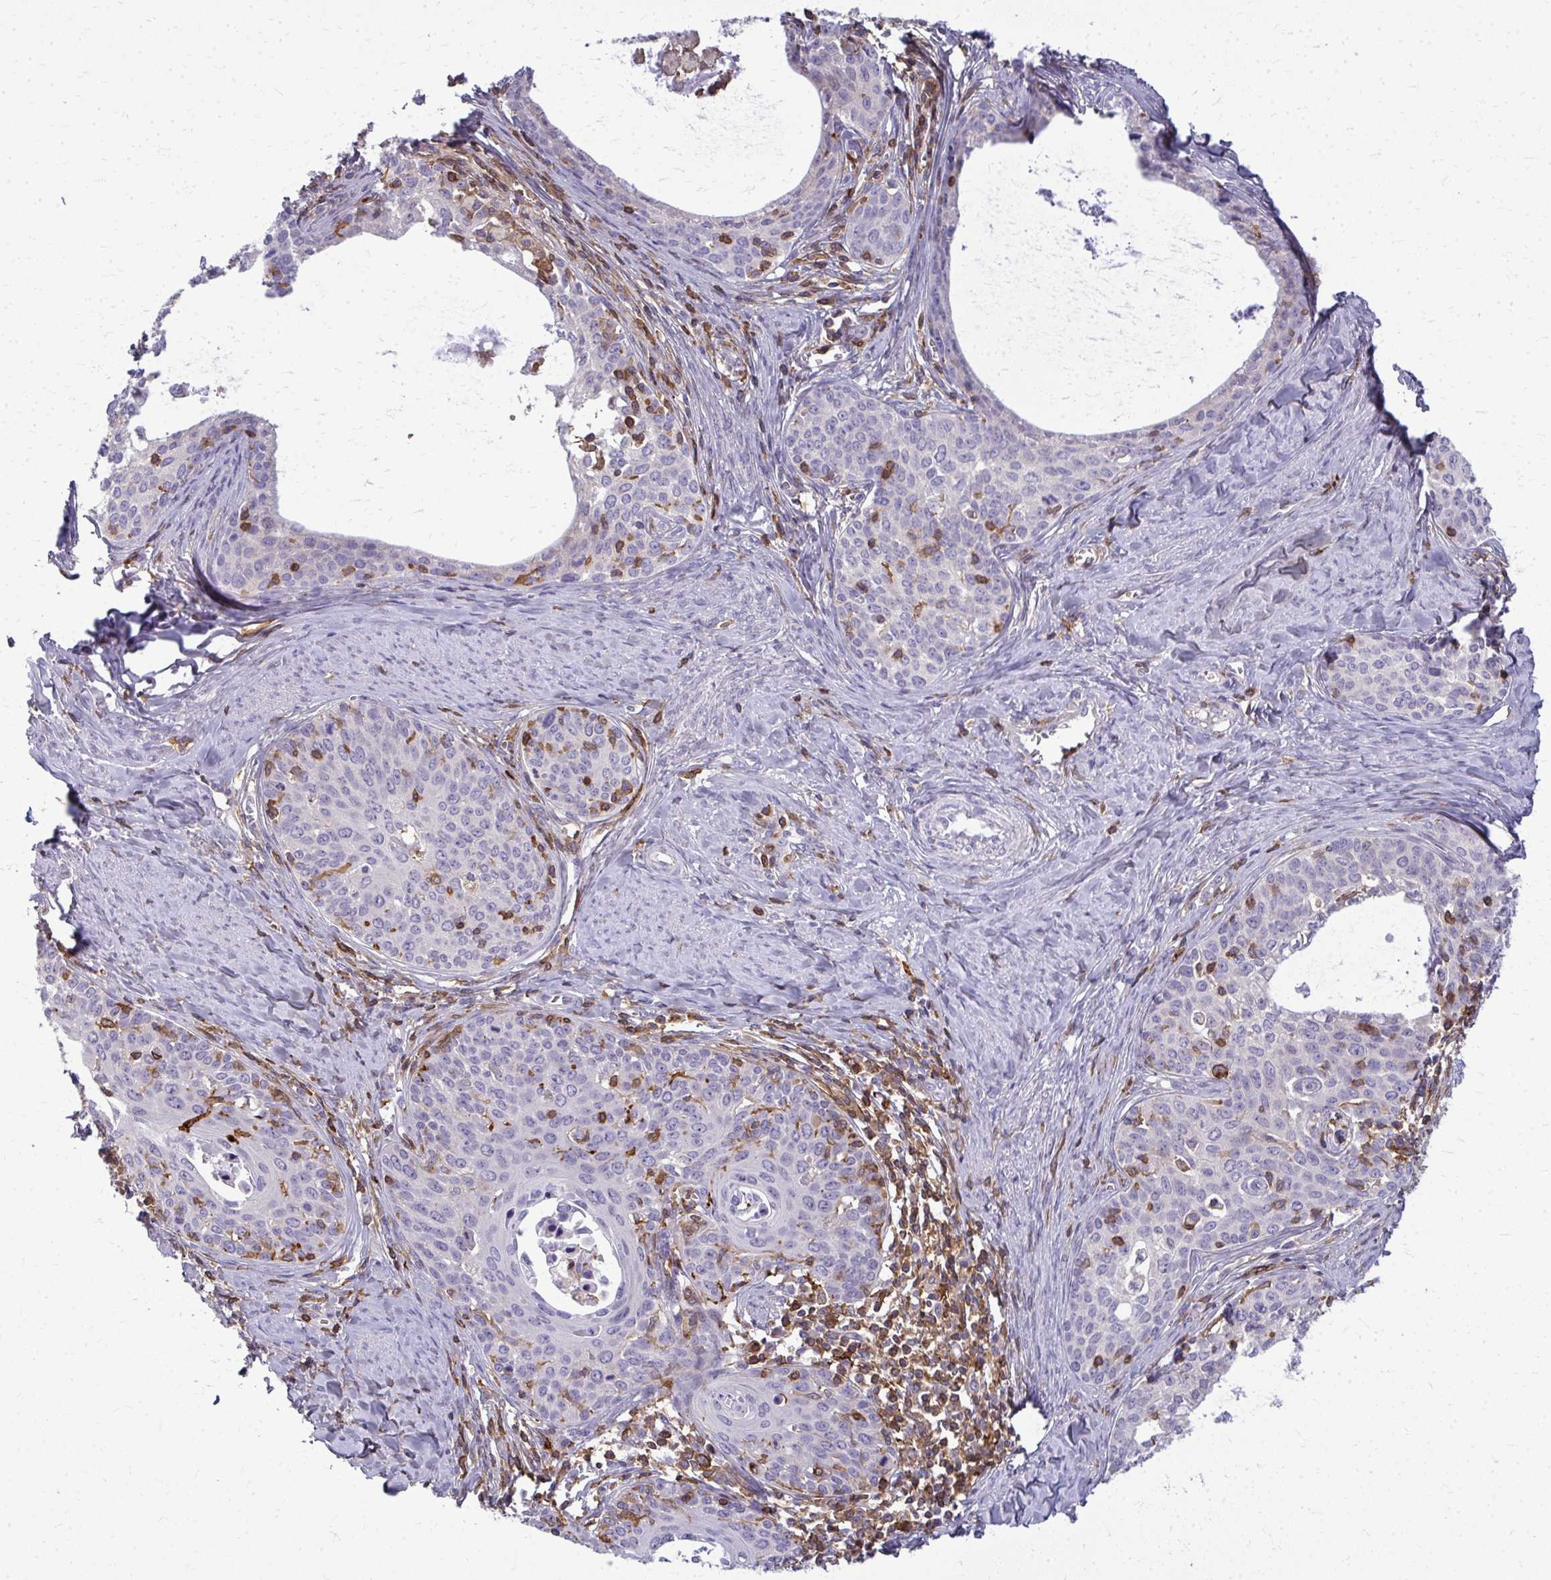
{"staining": {"intensity": "negative", "quantity": "none", "location": "none"}, "tissue": "cervical cancer", "cell_type": "Tumor cells", "image_type": "cancer", "snomed": [{"axis": "morphology", "description": "Squamous cell carcinoma, NOS"}, {"axis": "morphology", "description": "Adenocarcinoma, NOS"}, {"axis": "topography", "description": "Cervix"}], "caption": "Squamous cell carcinoma (cervical) stained for a protein using immunohistochemistry exhibits no positivity tumor cells.", "gene": "AP5M1", "patient": {"sex": "female", "age": 52}}